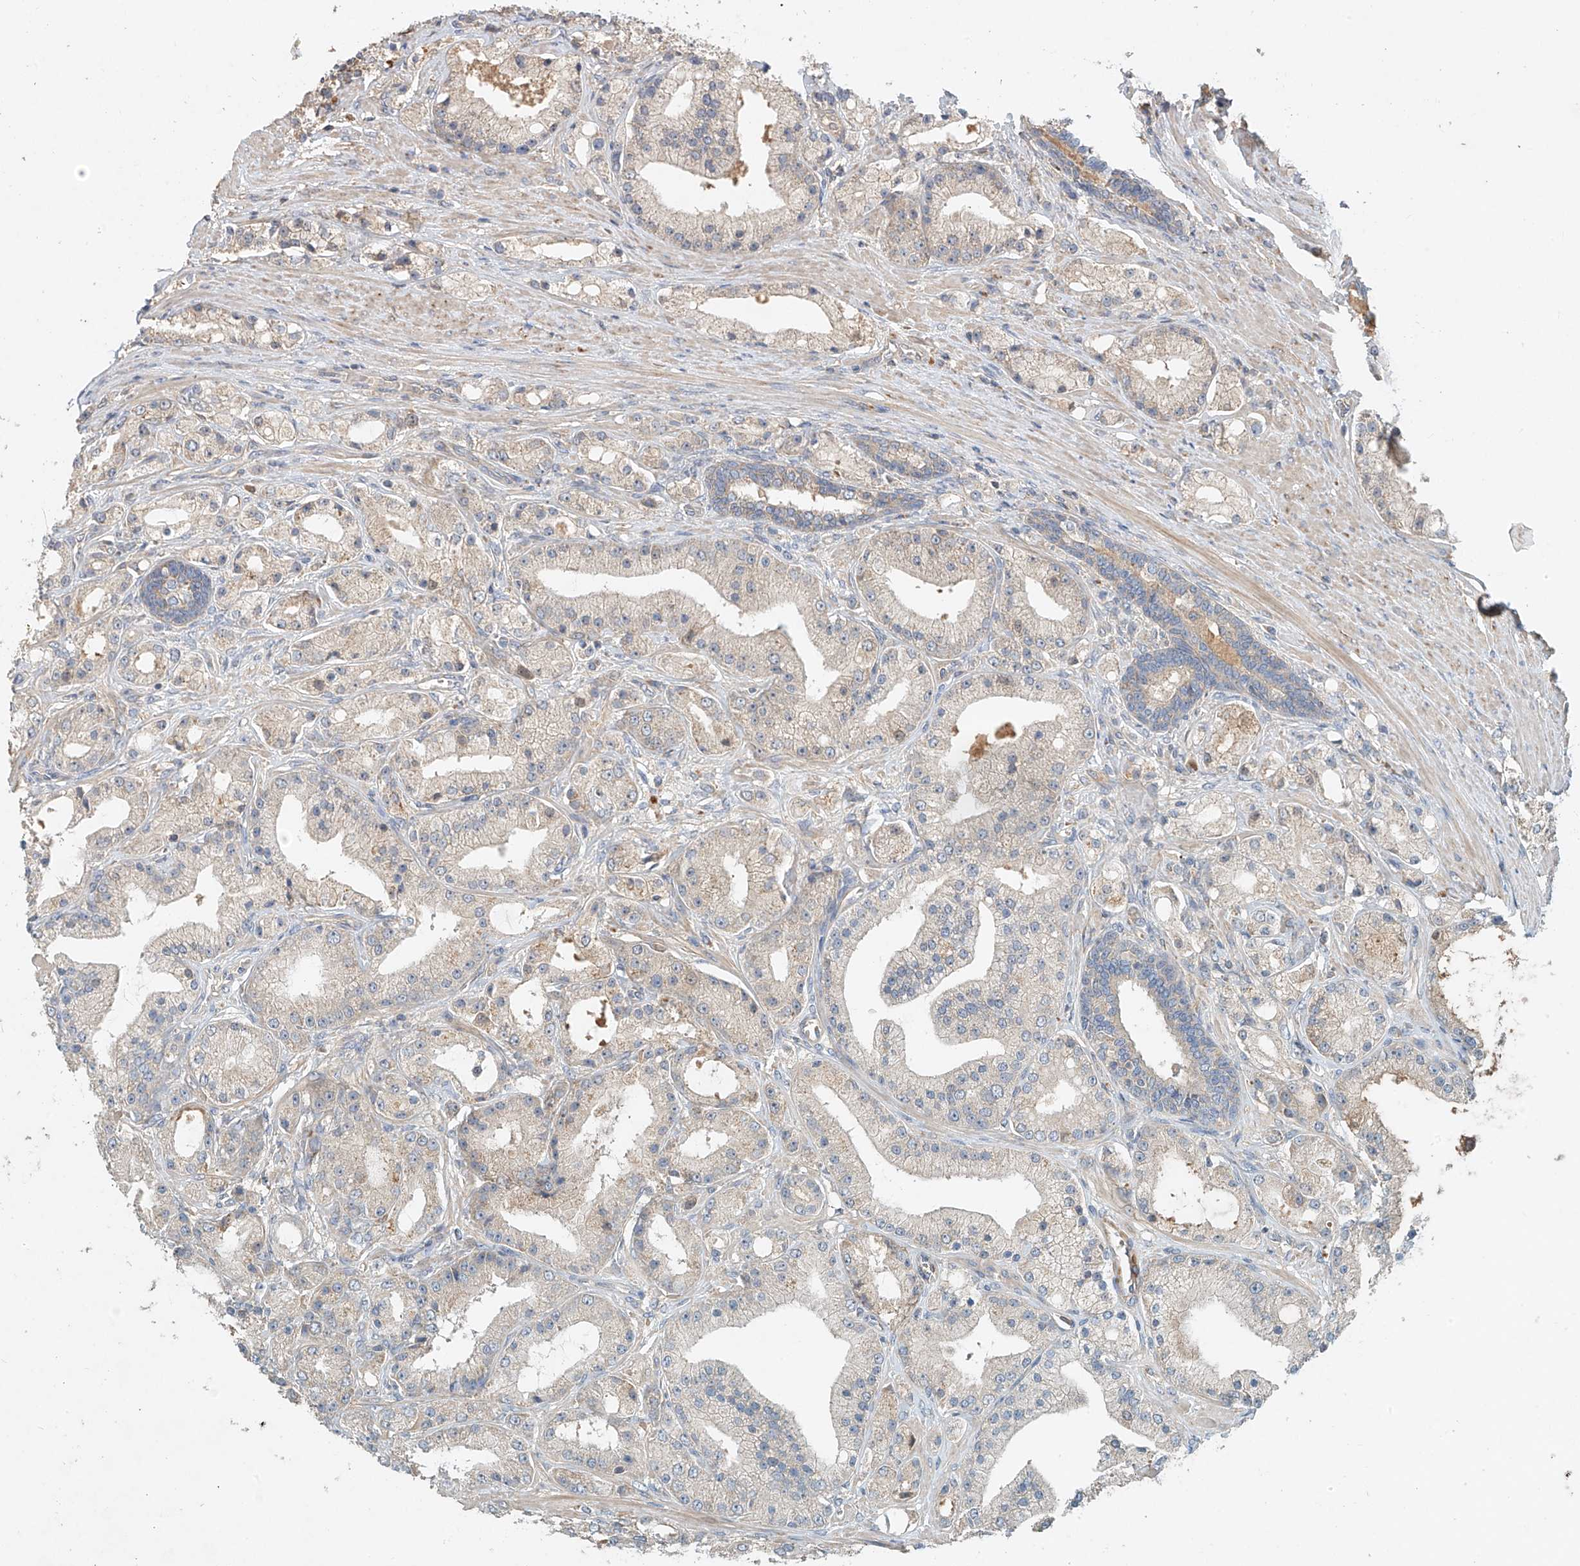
{"staining": {"intensity": "negative", "quantity": "none", "location": "none"}, "tissue": "prostate cancer", "cell_type": "Tumor cells", "image_type": "cancer", "snomed": [{"axis": "morphology", "description": "Adenocarcinoma, Low grade"}, {"axis": "topography", "description": "Prostate"}], "caption": "The photomicrograph displays no staining of tumor cells in prostate cancer.", "gene": "GNB1L", "patient": {"sex": "male", "age": 67}}